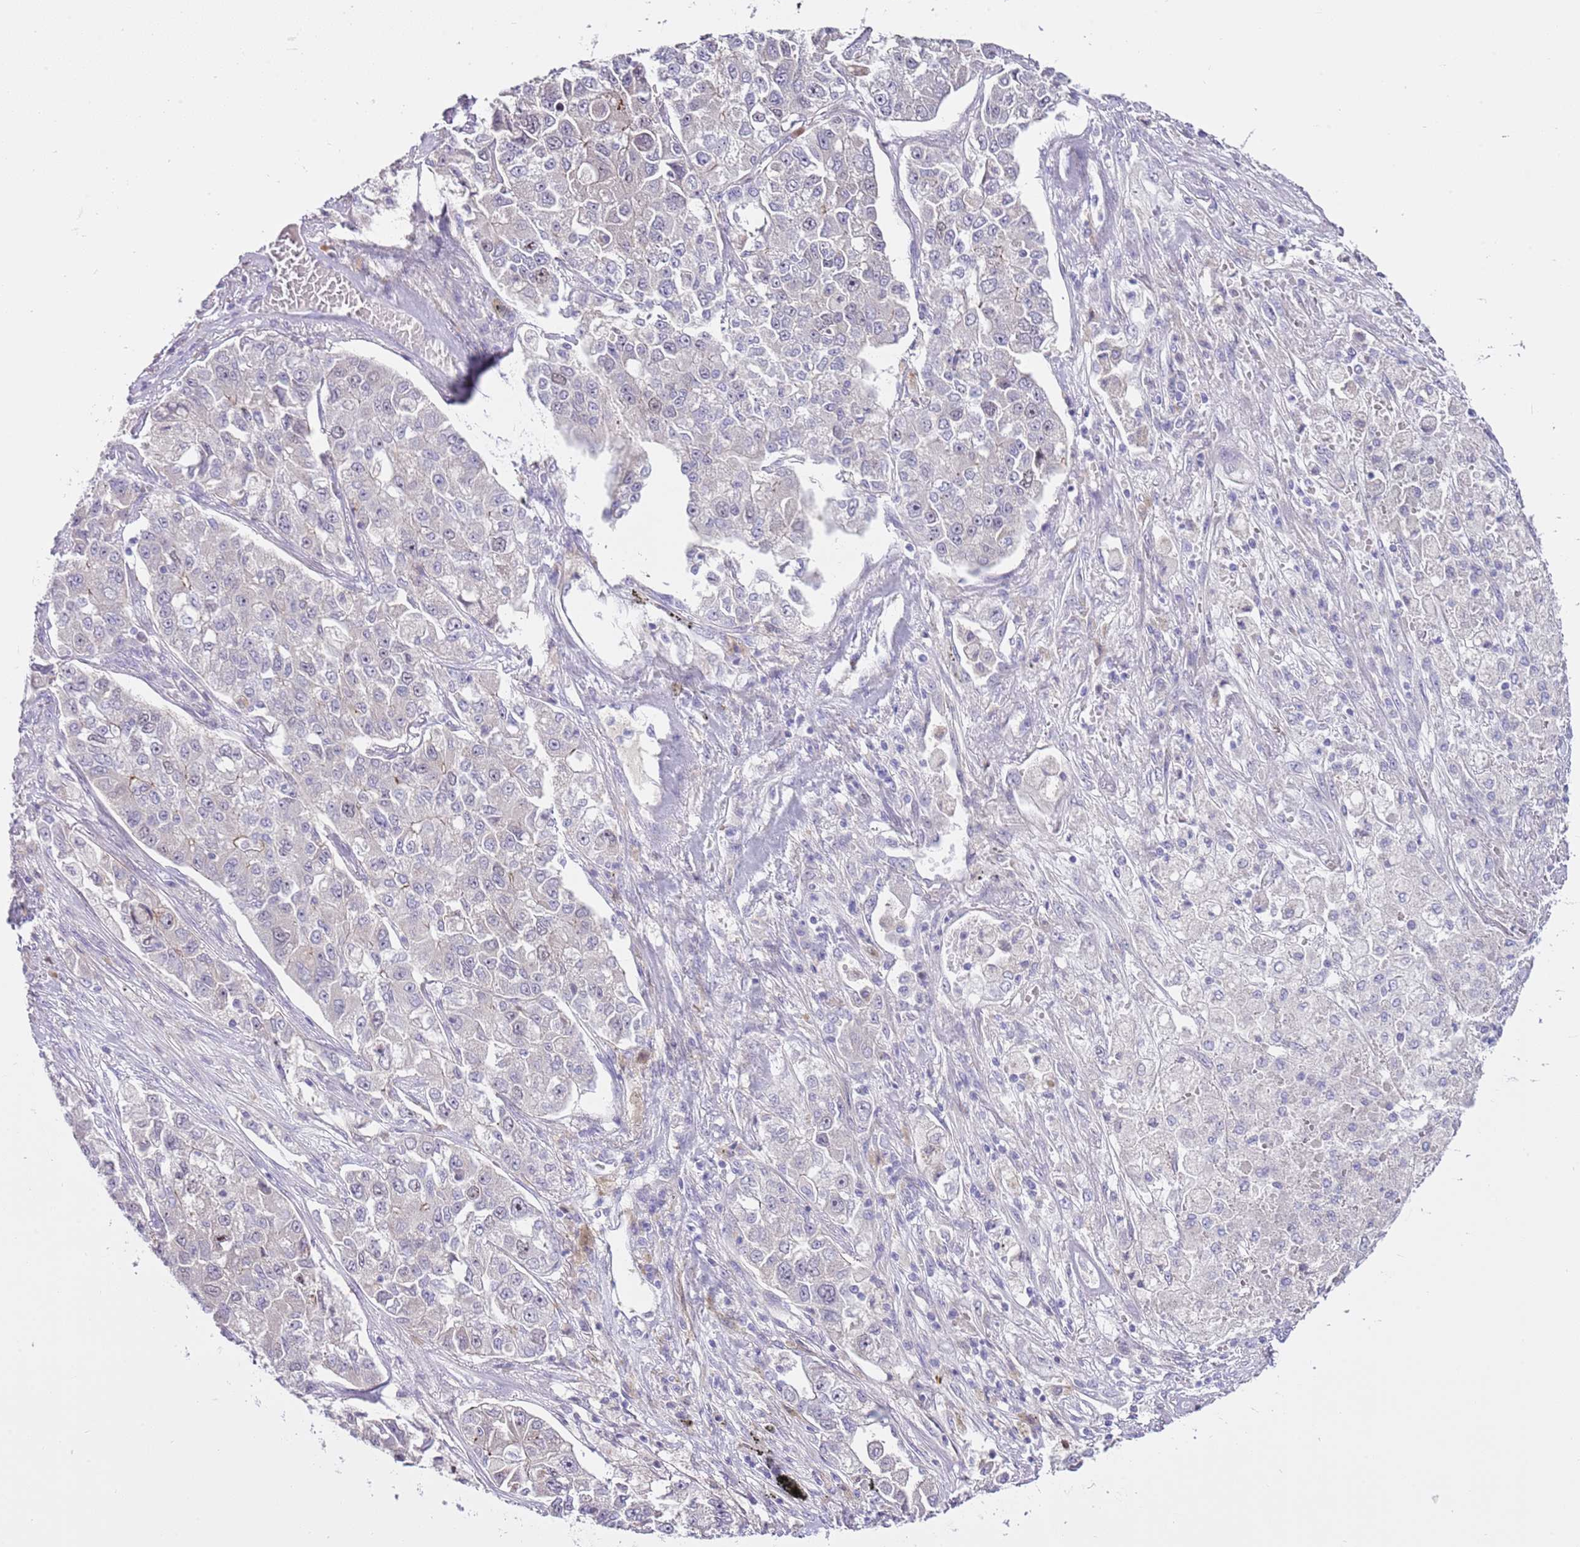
{"staining": {"intensity": "negative", "quantity": "none", "location": "none"}, "tissue": "lung cancer", "cell_type": "Tumor cells", "image_type": "cancer", "snomed": [{"axis": "morphology", "description": "Adenocarcinoma, NOS"}, {"axis": "topography", "description": "Lung"}], "caption": "Photomicrograph shows no protein staining in tumor cells of lung adenocarcinoma tissue.", "gene": "FBRSL1", "patient": {"sex": "male", "age": 49}}